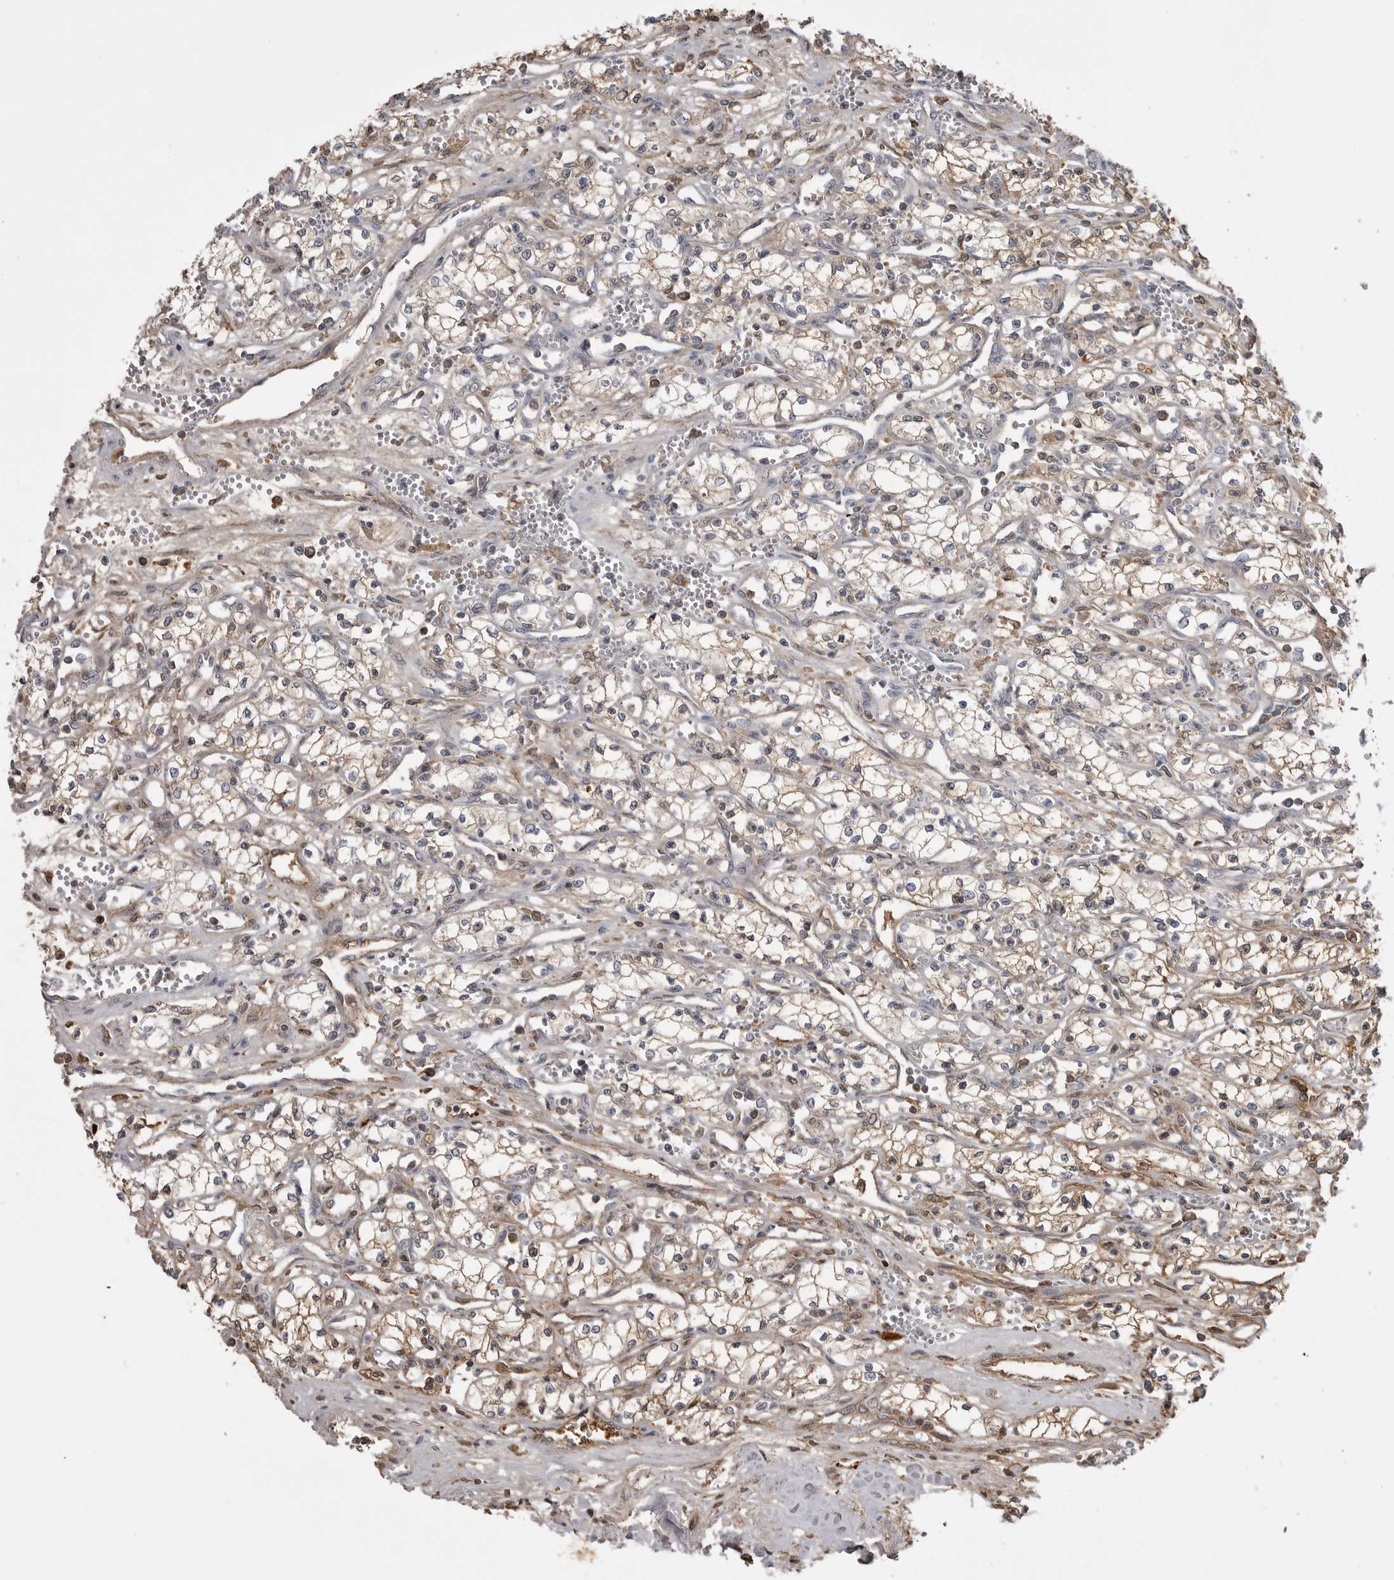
{"staining": {"intensity": "negative", "quantity": "none", "location": "none"}, "tissue": "renal cancer", "cell_type": "Tumor cells", "image_type": "cancer", "snomed": [{"axis": "morphology", "description": "Adenocarcinoma, NOS"}, {"axis": "topography", "description": "Kidney"}], "caption": "The immunohistochemistry (IHC) photomicrograph has no significant expression in tumor cells of renal cancer (adenocarcinoma) tissue.", "gene": "AHSG", "patient": {"sex": "male", "age": 59}}